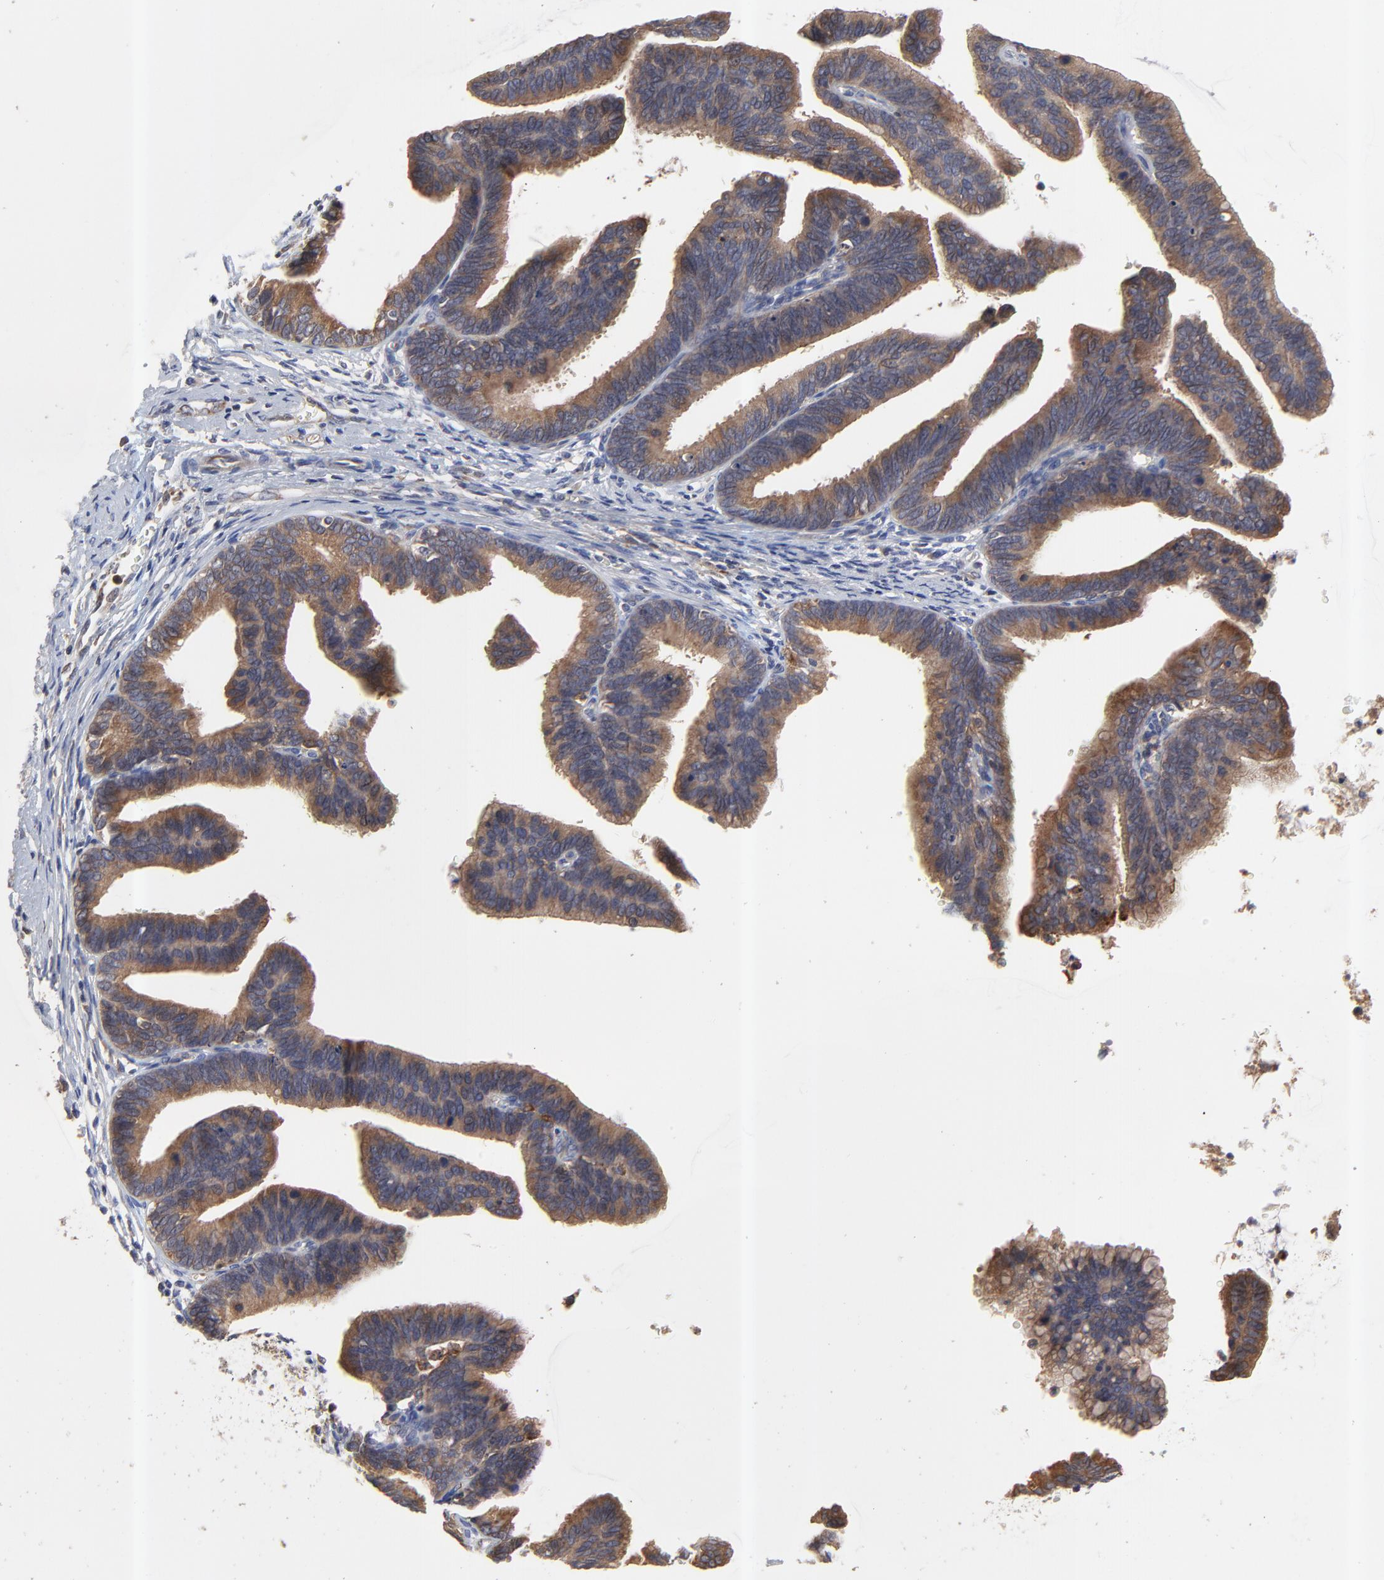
{"staining": {"intensity": "strong", "quantity": ">75%", "location": "cytoplasmic/membranous"}, "tissue": "cervical cancer", "cell_type": "Tumor cells", "image_type": "cancer", "snomed": [{"axis": "morphology", "description": "Adenocarcinoma, NOS"}, {"axis": "topography", "description": "Cervix"}], "caption": "Brown immunohistochemical staining in cervical cancer (adenocarcinoma) reveals strong cytoplasmic/membranous positivity in approximately >75% of tumor cells. The protein is shown in brown color, while the nuclei are stained blue.", "gene": "RAB9A", "patient": {"sex": "female", "age": 47}}